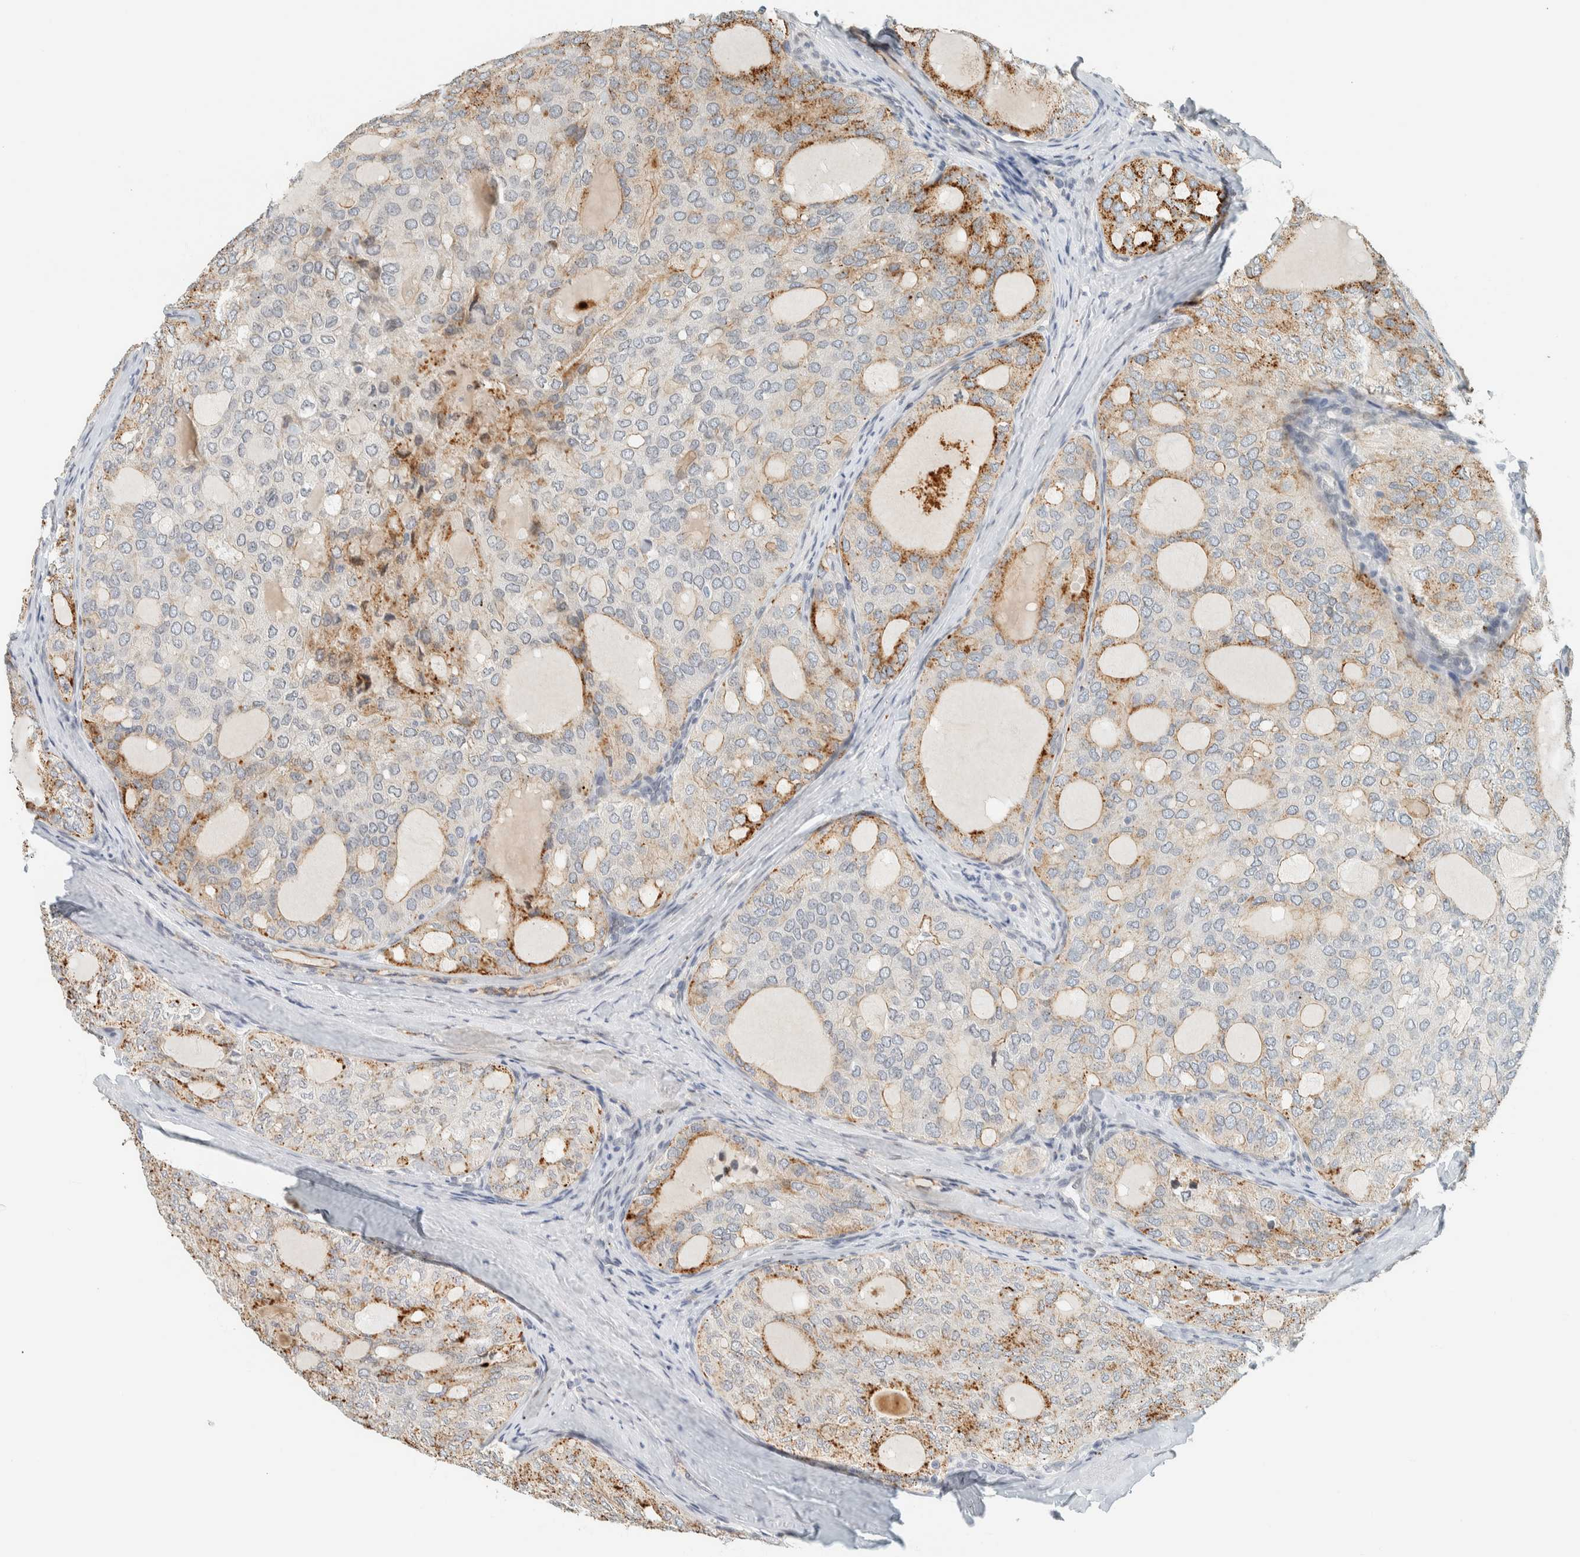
{"staining": {"intensity": "moderate", "quantity": "<25%", "location": "cytoplasmic/membranous"}, "tissue": "thyroid cancer", "cell_type": "Tumor cells", "image_type": "cancer", "snomed": [{"axis": "morphology", "description": "Follicular adenoma carcinoma, NOS"}, {"axis": "topography", "description": "Thyroid gland"}], "caption": "High-power microscopy captured an IHC photomicrograph of follicular adenoma carcinoma (thyroid), revealing moderate cytoplasmic/membranous positivity in about <25% of tumor cells.", "gene": "C1QTNF12", "patient": {"sex": "male", "age": 75}}